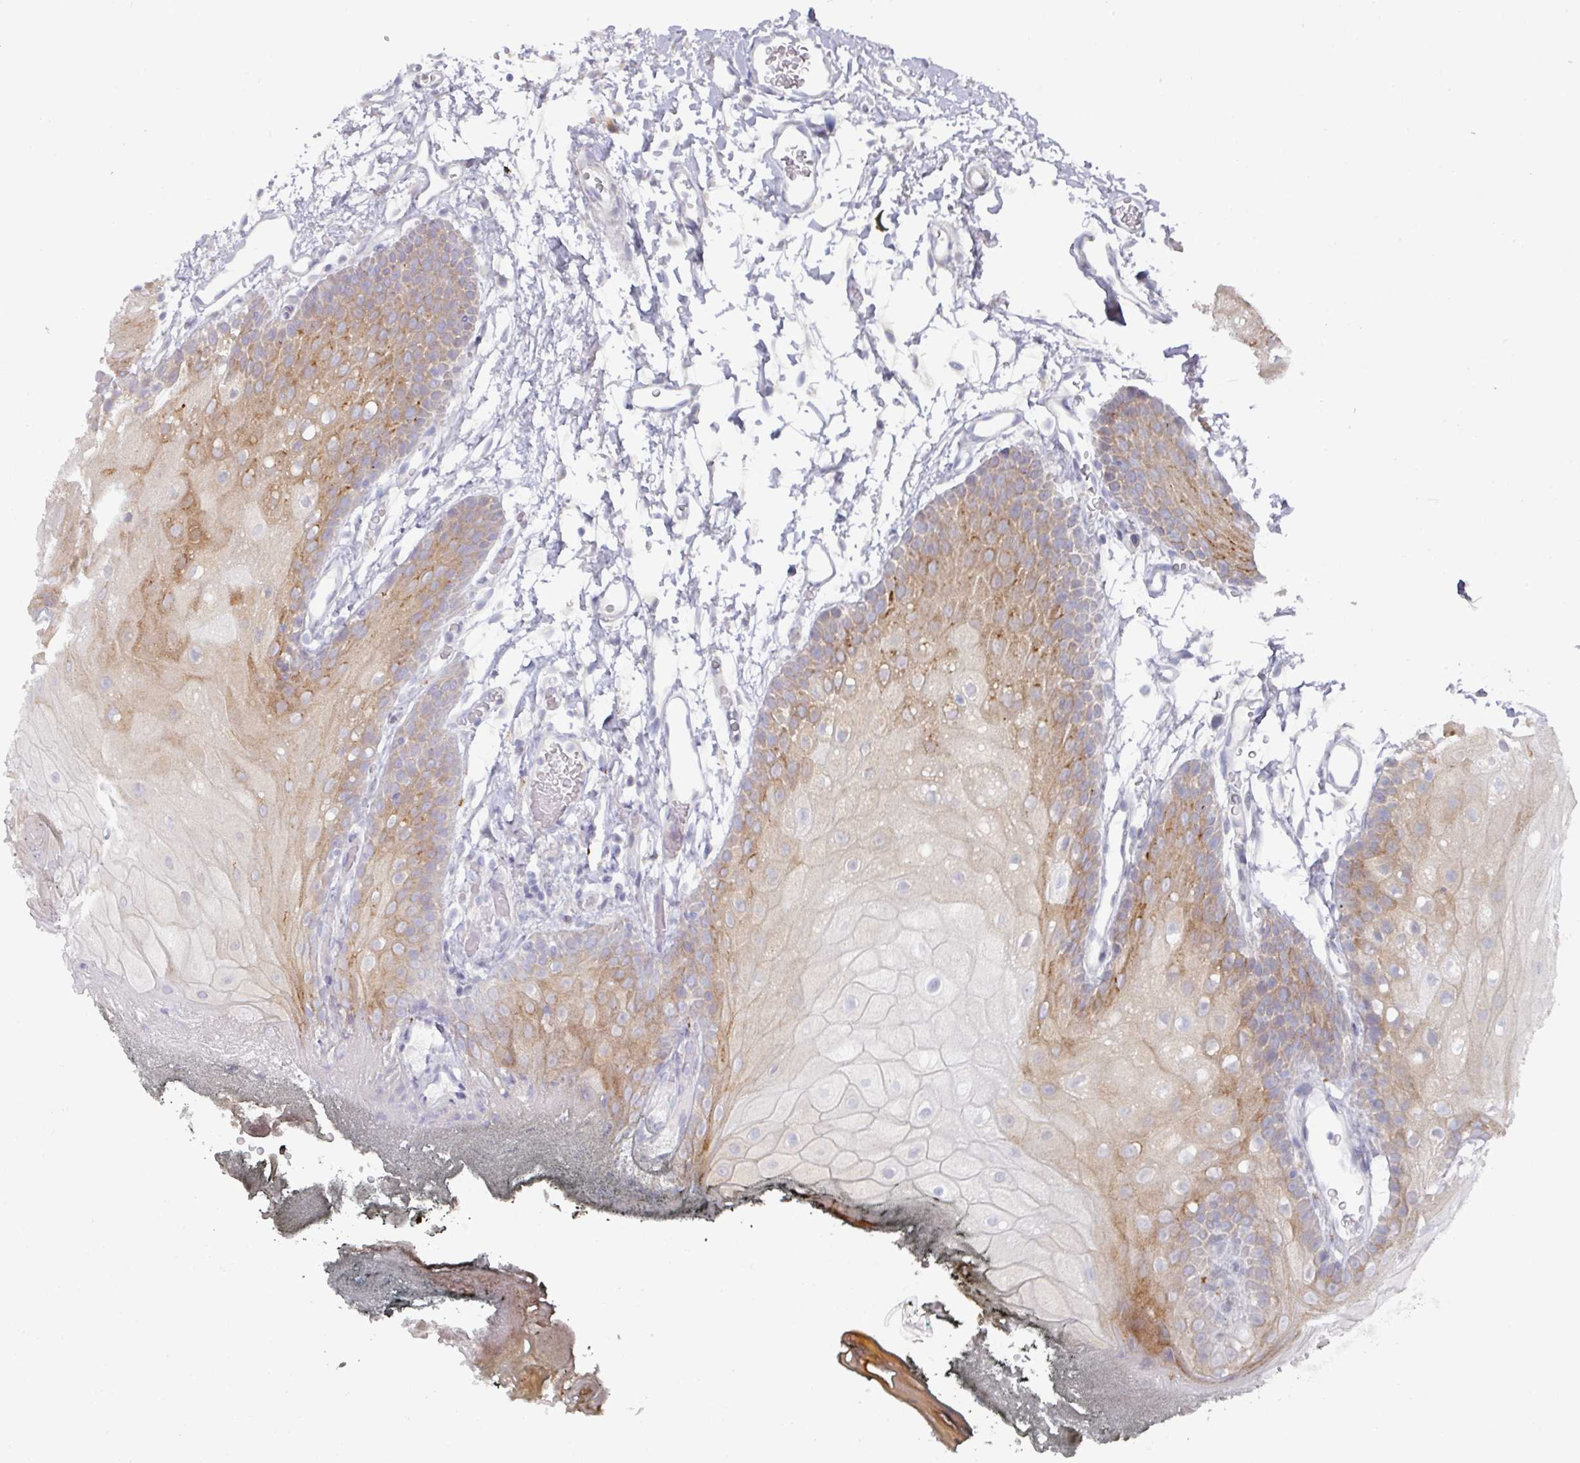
{"staining": {"intensity": "moderate", "quantity": "<25%", "location": "cytoplasmic/membranous"}, "tissue": "oral mucosa", "cell_type": "Squamous epithelial cells", "image_type": "normal", "snomed": [{"axis": "morphology", "description": "Normal tissue, NOS"}, {"axis": "morphology", "description": "Squamous cell carcinoma, NOS"}, {"axis": "topography", "description": "Oral tissue"}, {"axis": "topography", "description": "Head-Neck"}], "caption": "Immunohistochemical staining of normal oral mucosa demonstrates low levels of moderate cytoplasmic/membranous positivity in about <25% of squamous epithelial cells. The protein is stained brown, and the nuclei are stained in blue (DAB IHC with brightfield microscopy, high magnification).", "gene": "NT5C1A", "patient": {"sex": "female", "age": 81}}